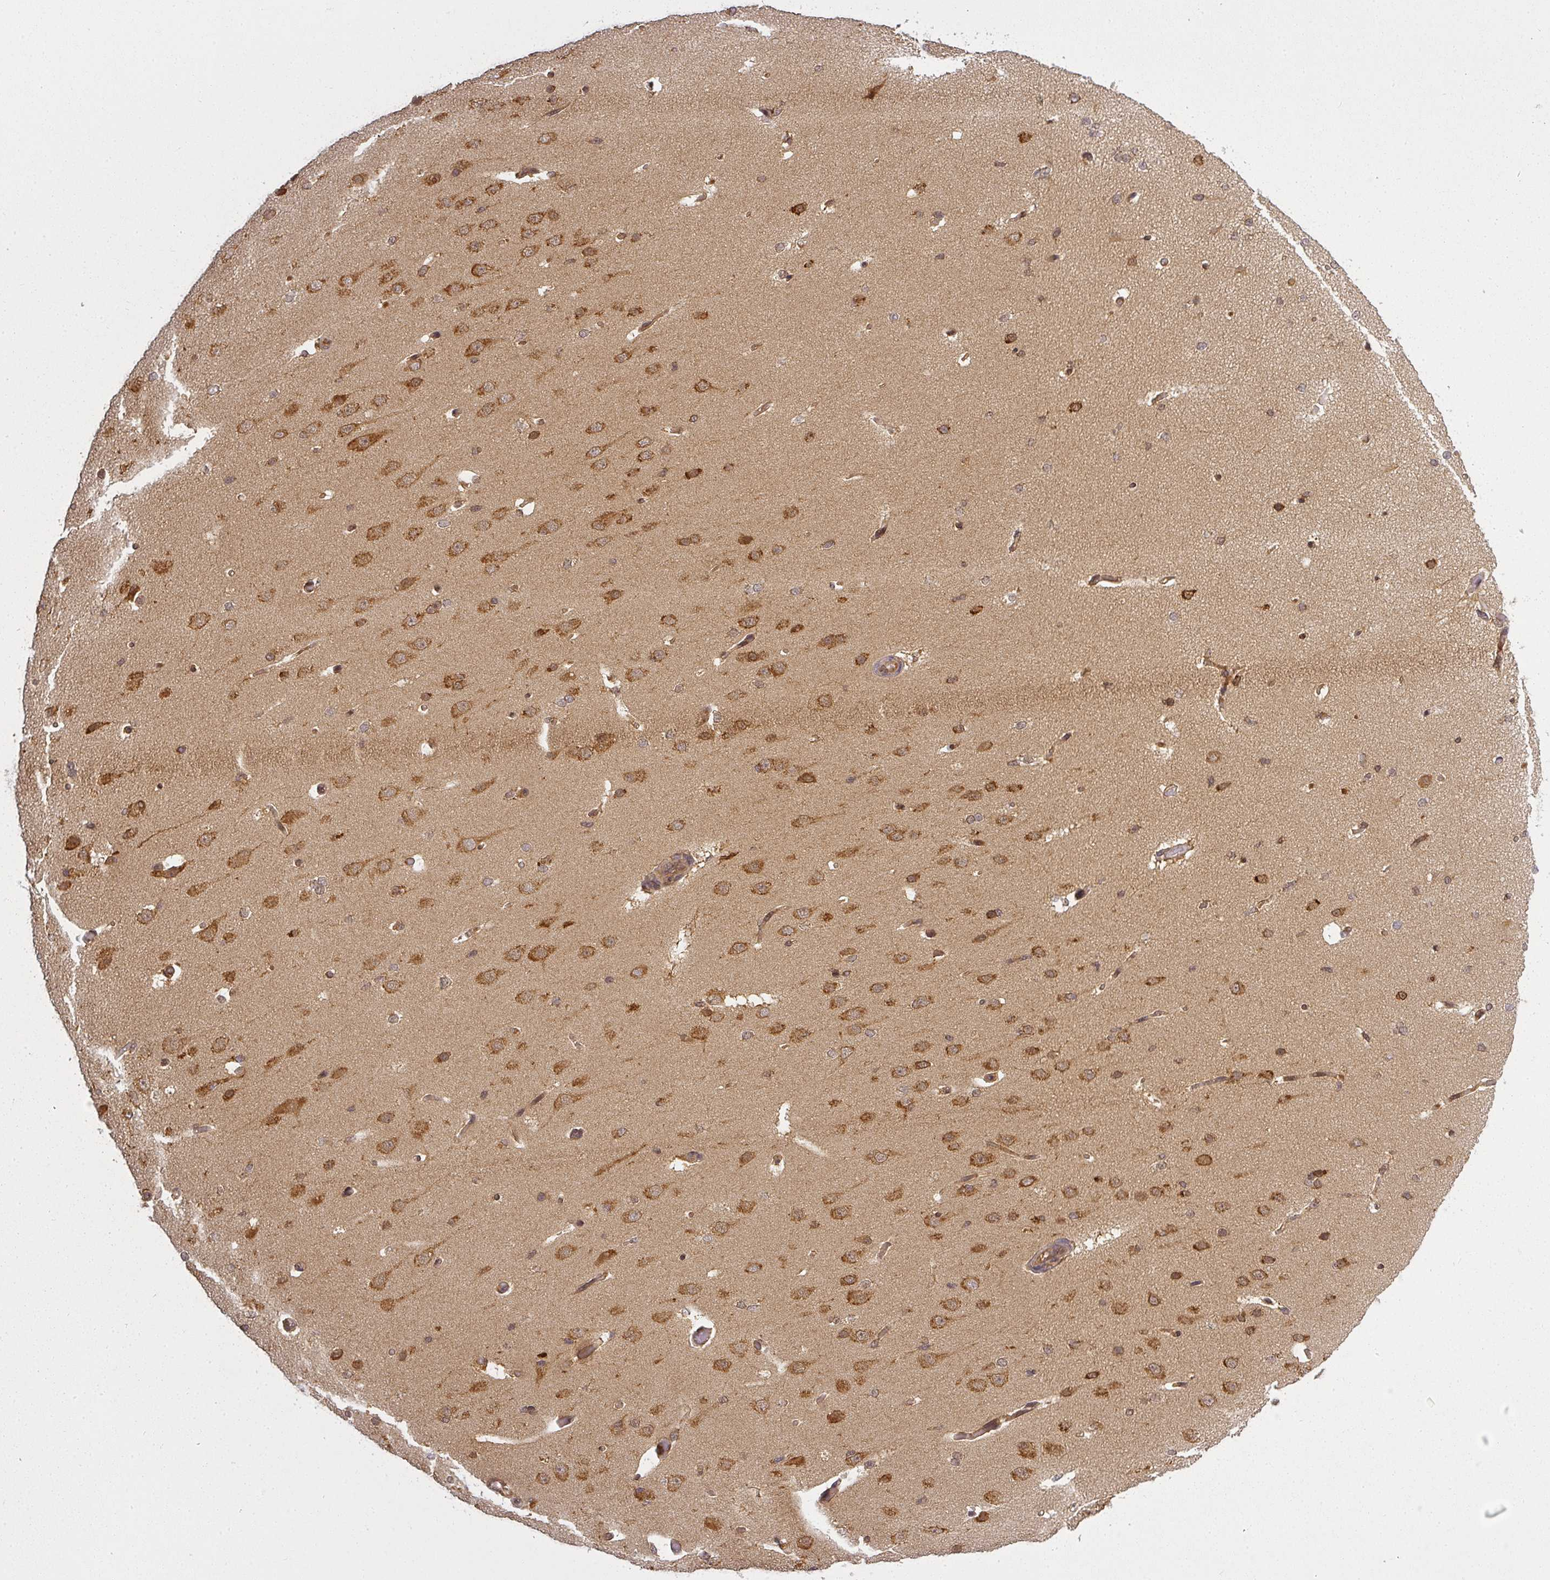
{"staining": {"intensity": "moderate", "quantity": ">75%", "location": "cytoplasmic/membranous"}, "tissue": "cerebral cortex", "cell_type": "Endothelial cells", "image_type": "normal", "snomed": [{"axis": "morphology", "description": "Normal tissue, NOS"}, {"axis": "morphology", "description": "Inflammation, NOS"}, {"axis": "topography", "description": "Cerebral cortex"}], "caption": "Moderate cytoplasmic/membranous staining is seen in approximately >75% of endothelial cells in unremarkable cerebral cortex.", "gene": "PPP6R3", "patient": {"sex": "male", "age": 6}}